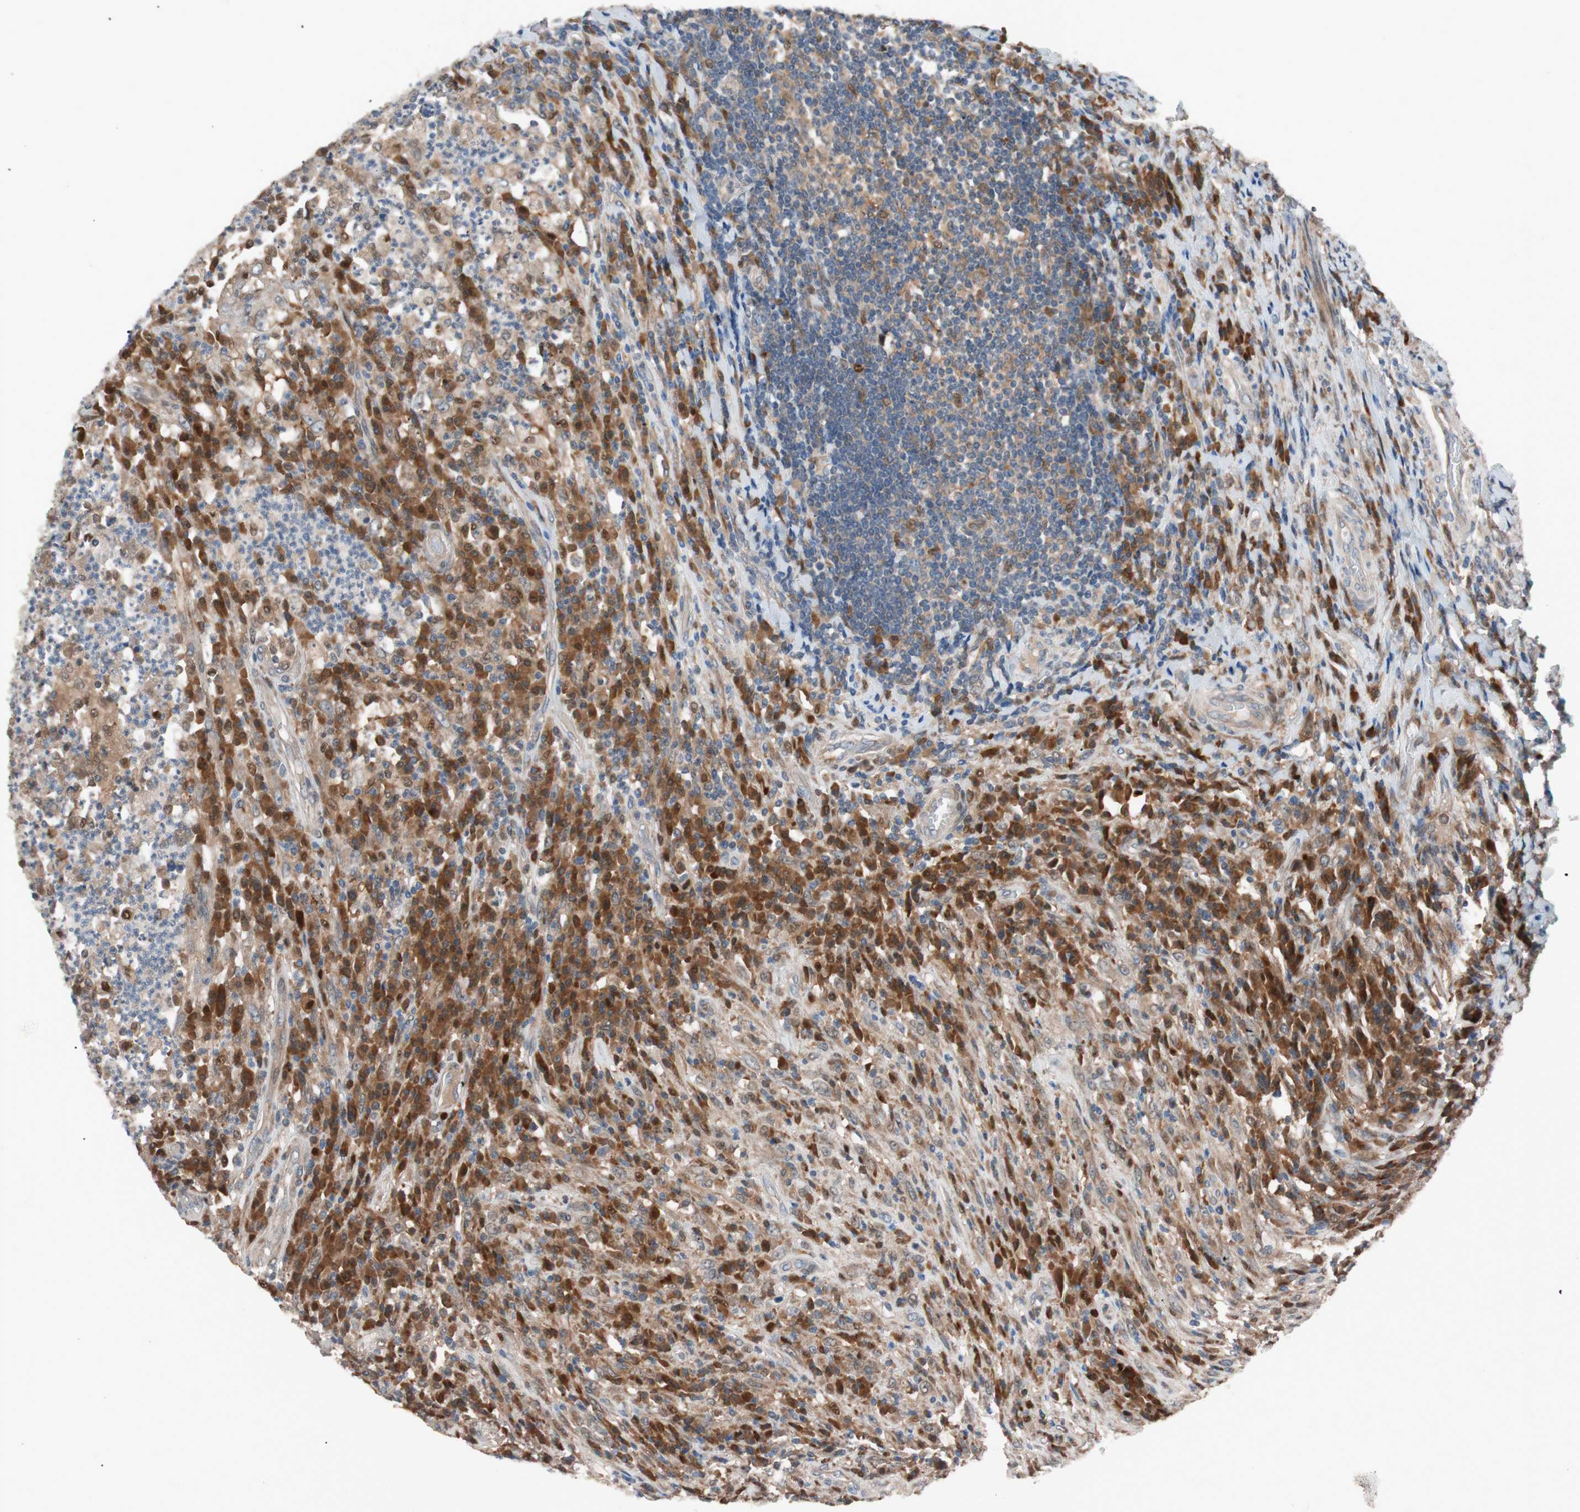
{"staining": {"intensity": "moderate", "quantity": ">75%", "location": "cytoplasmic/membranous"}, "tissue": "testis cancer", "cell_type": "Tumor cells", "image_type": "cancer", "snomed": [{"axis": "morphology", "description": "Necrosis, NOS"}, {"axis": "morphology", "description": "Carcinoma, Embryonal, NOS"}, {"axis": "topography", "description": "Testis"}], "caption": "Brown immunohistochemical staining in human testis embryonal carcinoma exhibits moderate cytoplasmic/membranous positivity in approximately >75% of tumor cells. (DAB (3,3'-diaminobenzidine) IHC, brown staining for protein, blue staining for nuclei).", "gene": "FAAH", "patient": {"sex": "male", "age": 19}}